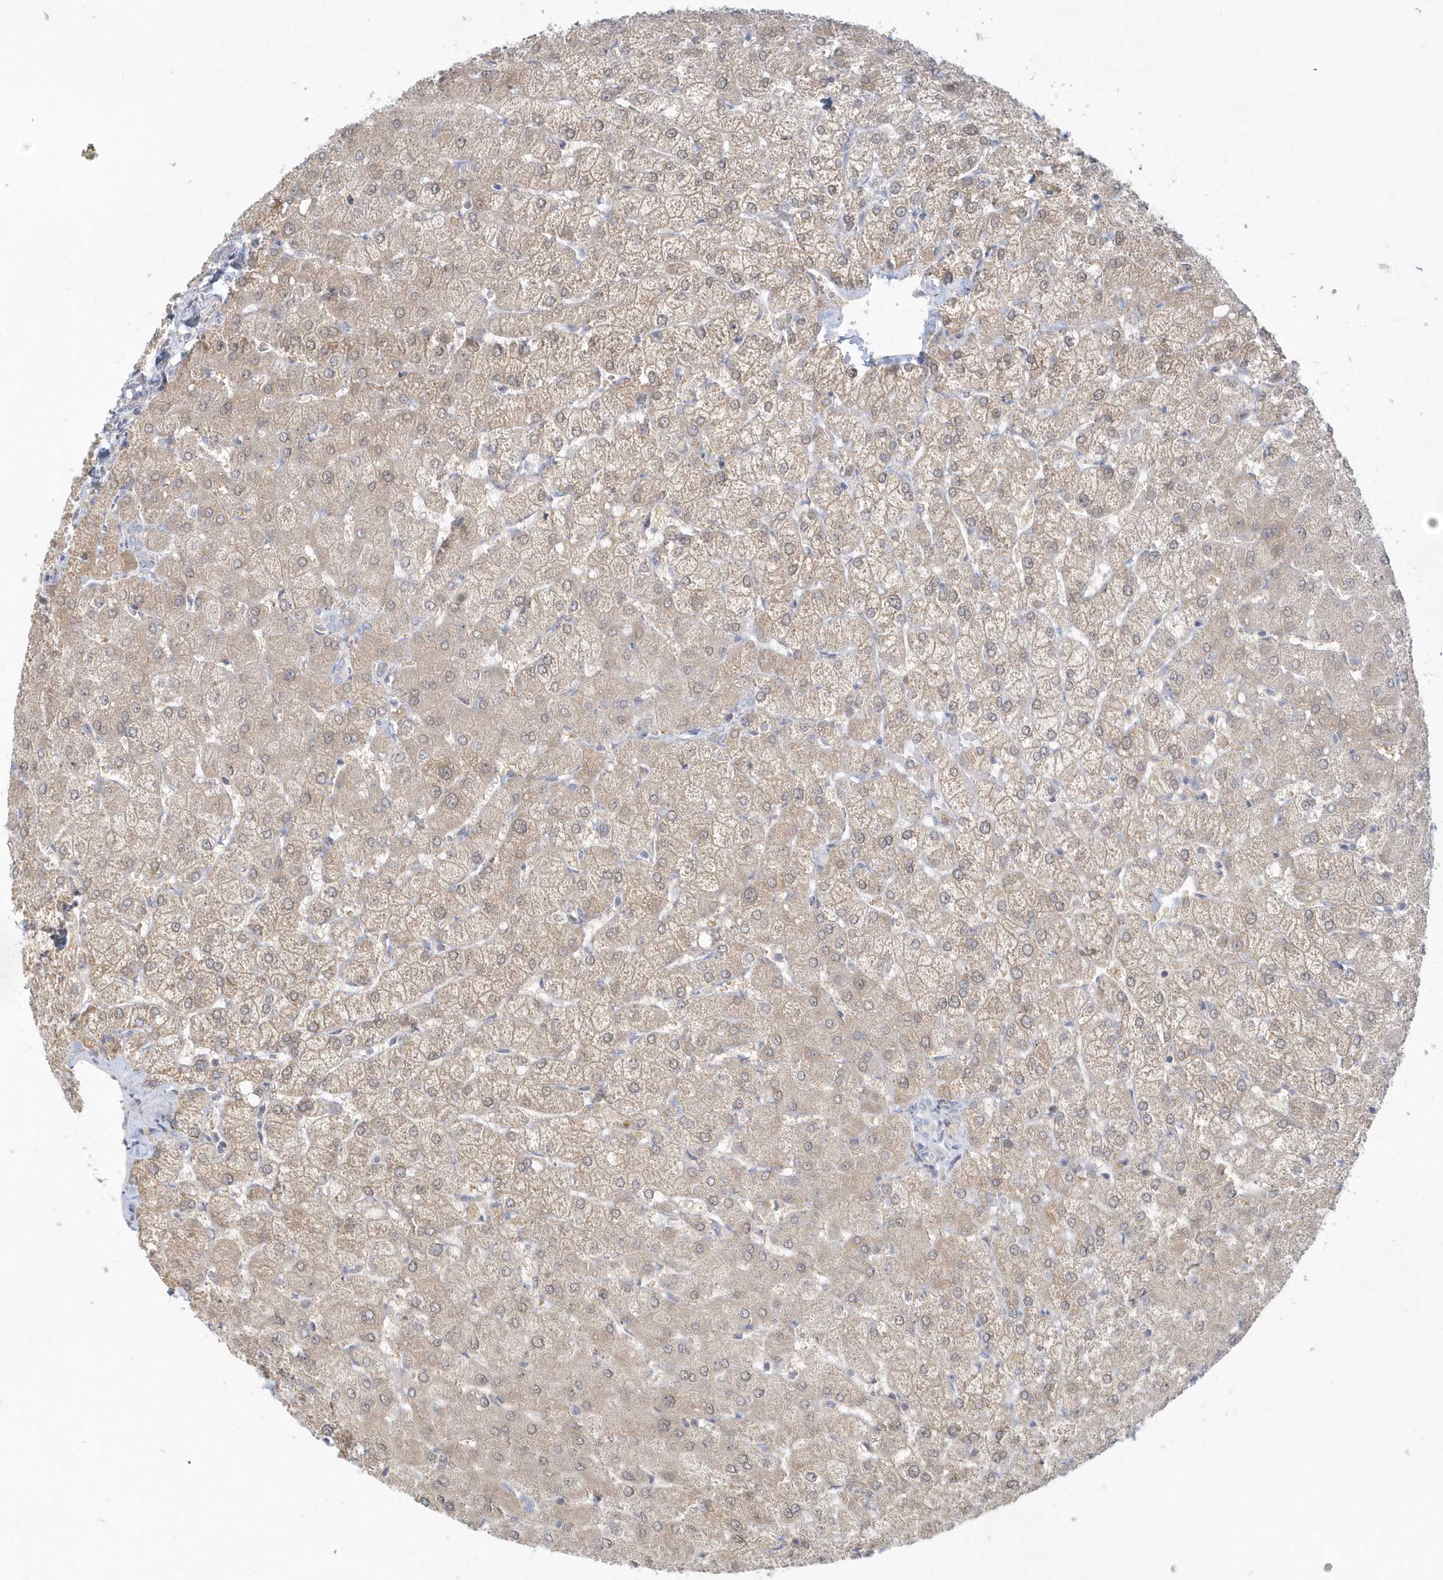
{"staining": {"intensity": "negative", "quantity": "none", "location": "none"}, "tissue": "liver", "cell_type": "Cholangiocytes", "image_type": "normal", "snomed": [{"axis": "morphology", "description": "Normal tissue, NOS"}, {"axis": "topography", "description": "Liver"}], "caption": "Cholangiocytes show no significant staining in unremarkable liver. (DAB (3,3'-diaminobenzidine) IHC visualized using brightfield microscopy, high magnification).", "gene": "DNAH1", "patient": {"sex": "female", "age": 54}}